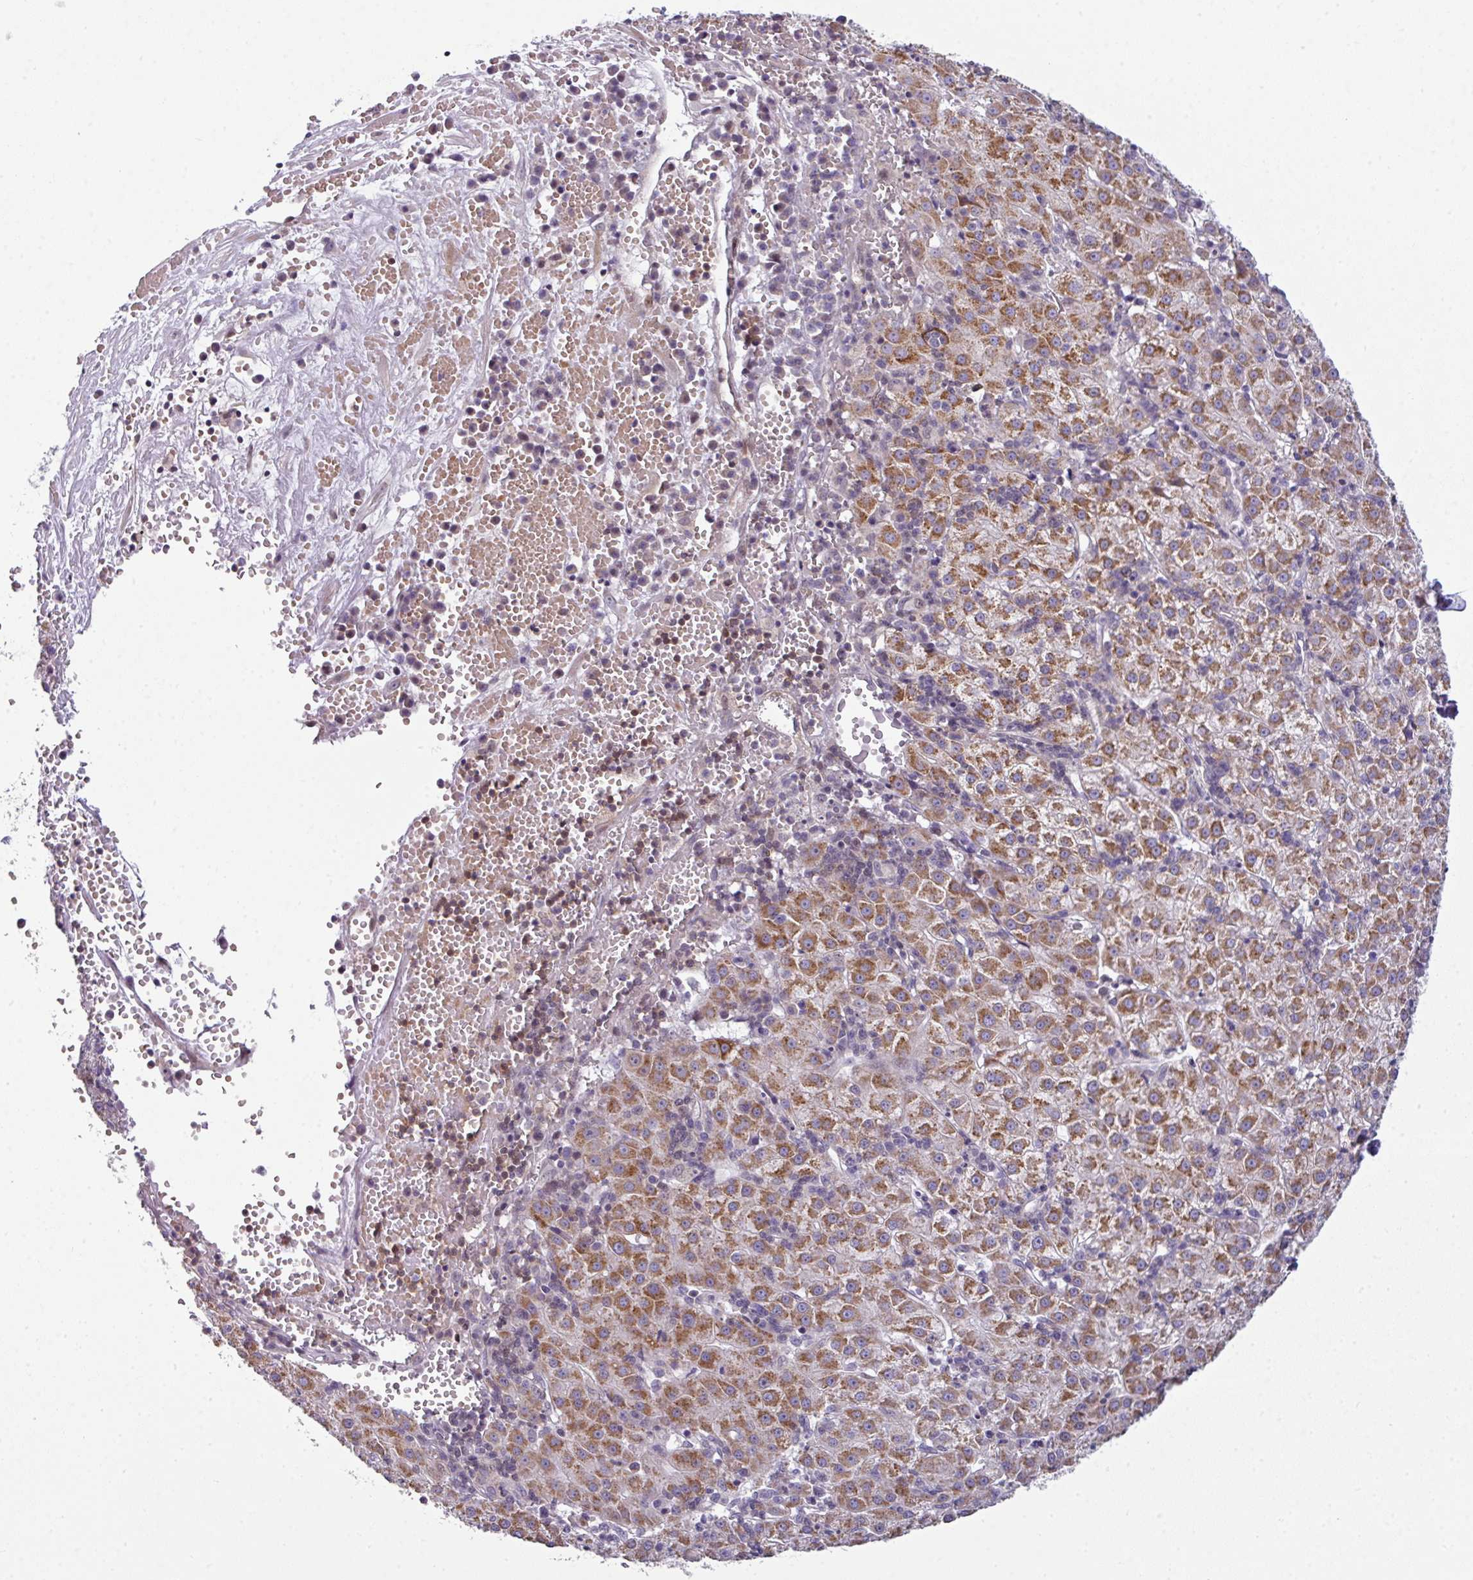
{"staining": {"intensity": "moderate", "quantity": ">75%", "location": "cytoplasmic/membranous"}, "tissue": "liver cancer", "cell_type": "Tumor cells", "image_type": "cancer", "snomed": [{"axis": "morphology", "description": "Carcinoma, Hepatocellular, NOS"}, {"axis": "topography", "description": "Liver"}], "caption": "Brown immunohistochemical staining in liver cancer shows moderate cytoplasmic/membranous staining in approximately >75% of tumor cells.", "gene": "STAT5A", "patient": {"sex": "male", "age": 76}}